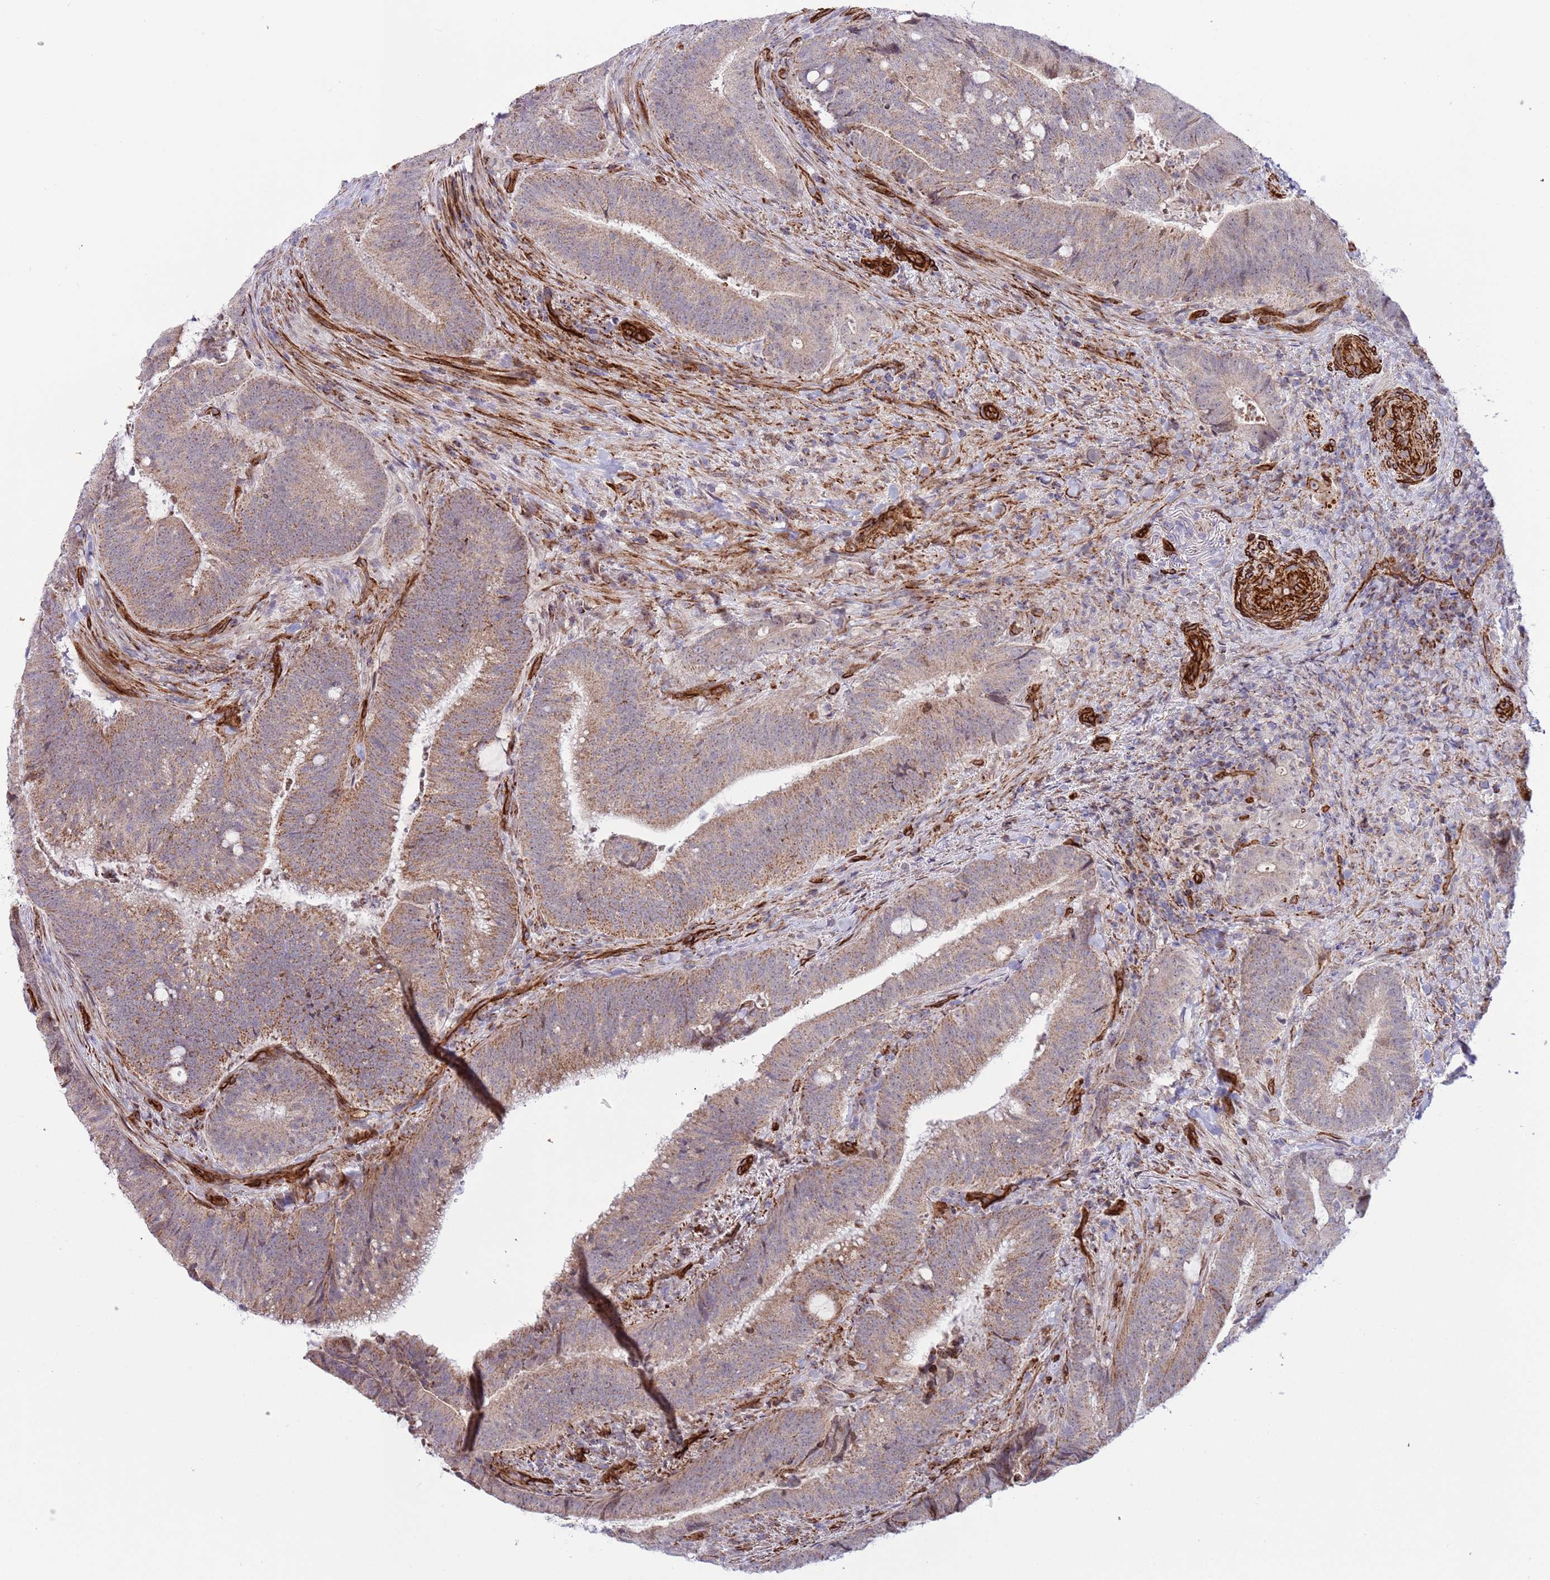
{"staining": {"intensity": "moderate", "quantity": ">75%", "location": "cytoplasmic/membranous"}, "tissue": "colorectal cancer", "cell_type": "Tumor cells", "image_type": "cancer", "snomed": [{"axis": "morphology", "description": "Adenocarcinoma, NOS"}, {"axis": "topography", "description": "Colon"}], "caption": "Immunohistochemical staining of human adenocarcinoma (colorectal) reveals moderate cytoplasmic/membranous protein staining in about >75% of tumor cells.", "gene": "NEK3", "patient": {"sex": "female", "age": 43}}